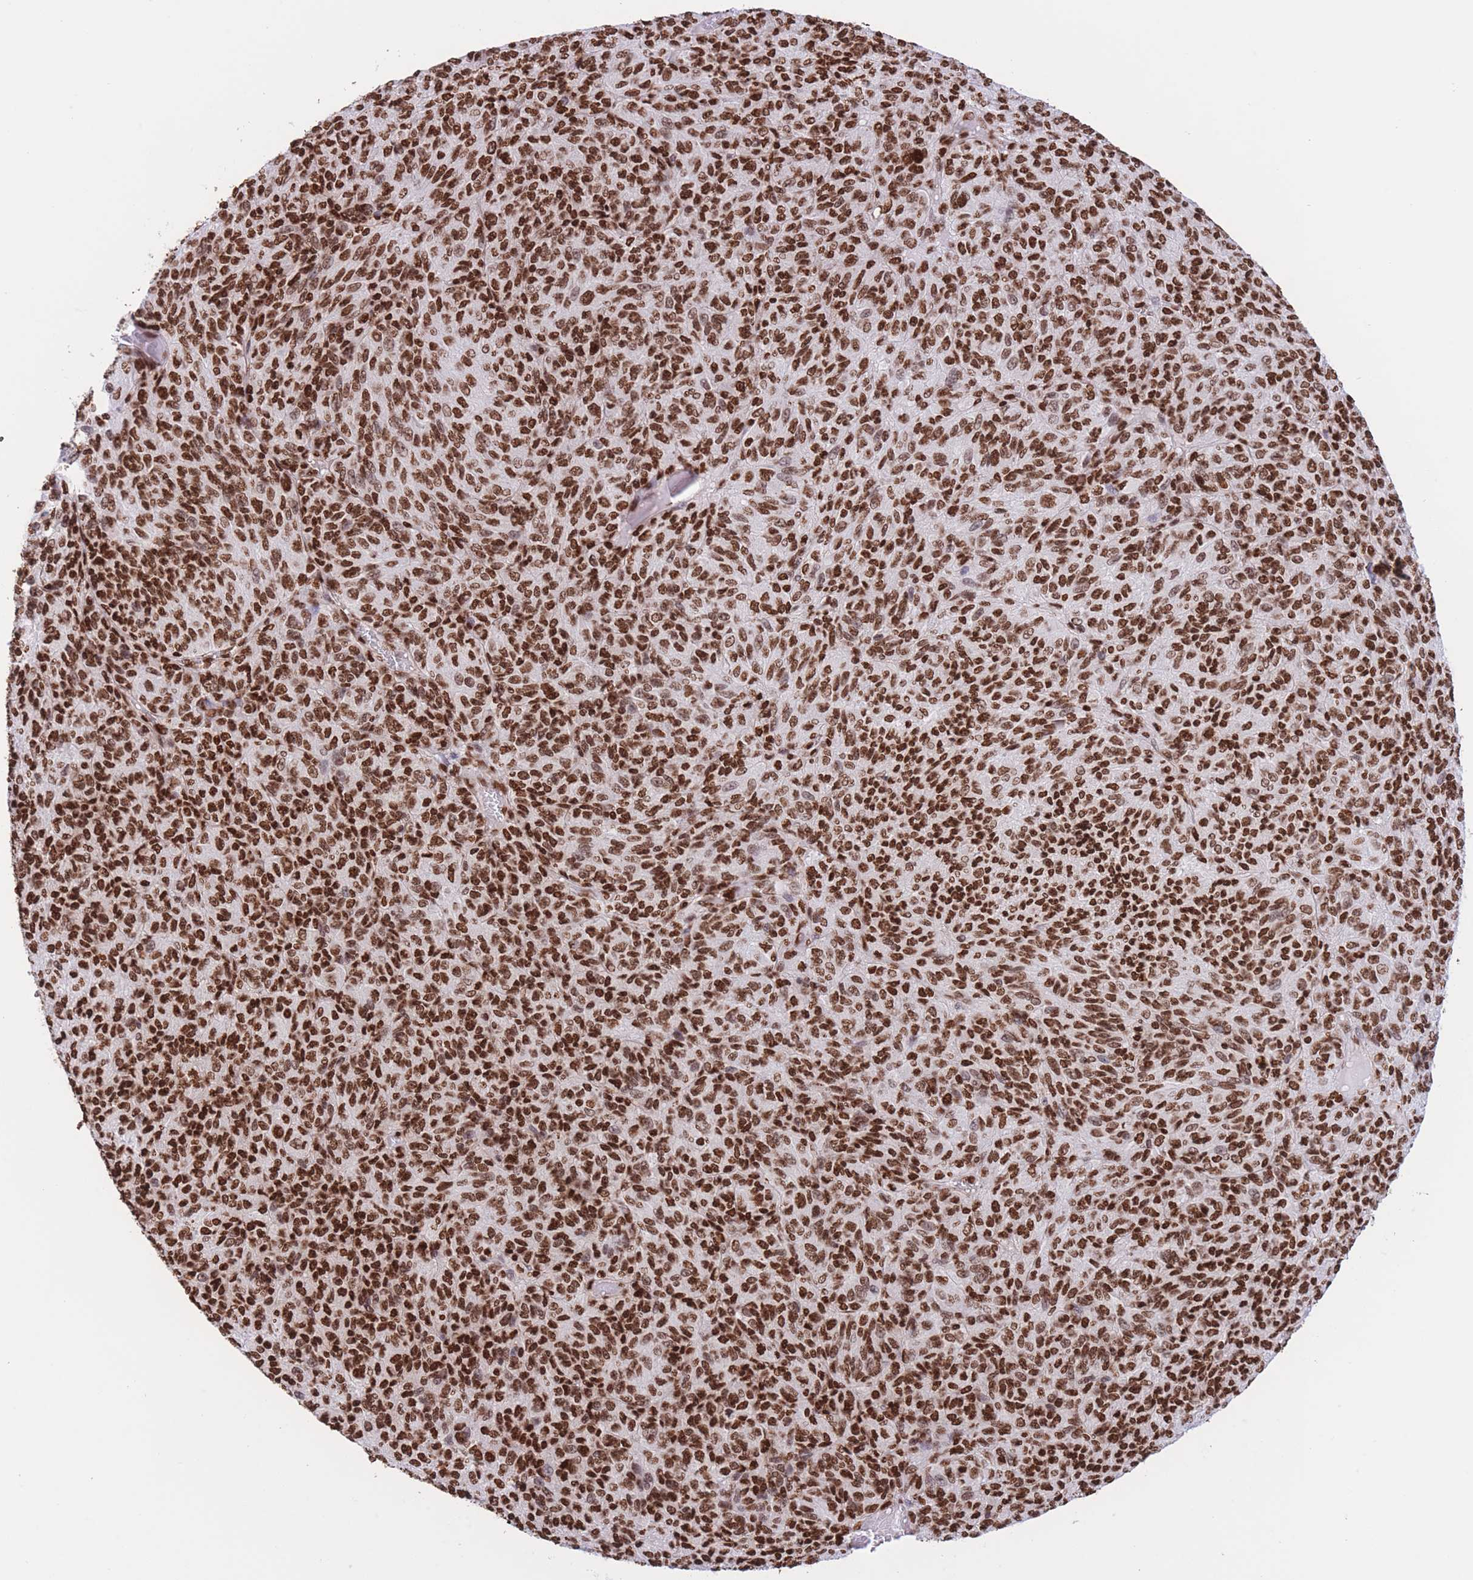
{"staining": {"intensity": "strong", "quantity": ">75%", "location": "nuclear"}, "tissue": "melanoma", "cell_type": "Tumor cells", "image_type": "cancer", "snomed": [{"axis": "morphology", "description": "Malignant melanoma, Metastatic site"}, {"axis": "topography", "description": "Brain"}], "caption": "This micrograph reveals immunohistochemistry staining of human melanoma, with high strong nuclear expression in about >75% of tumor cells.", "gene": "H2BC11", "patient": {"sex": "female", "age": 56}}